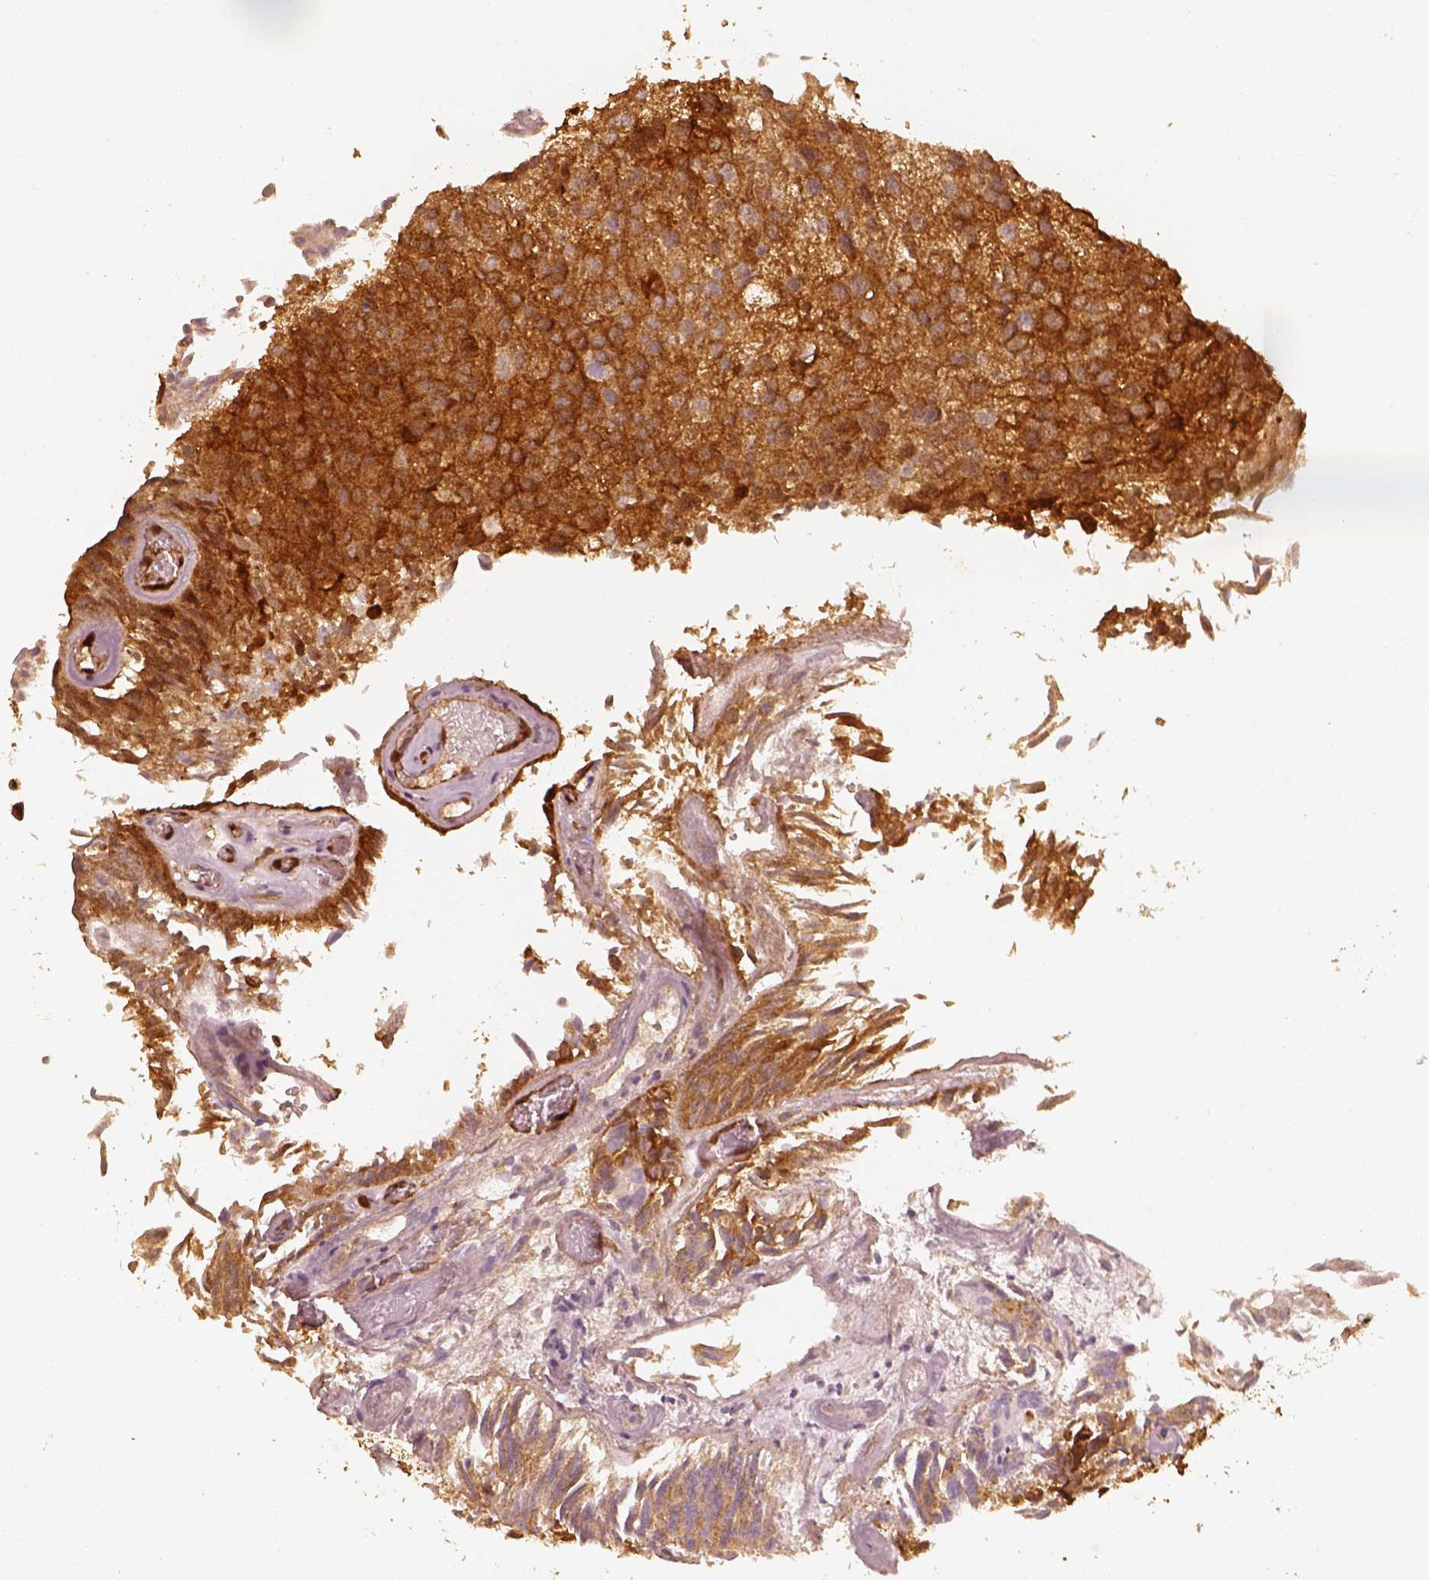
{"staining": {"intensity": "strong", "quantity": ">75%", "location": "cytoplasmic/membranous"}, "tissue": "urothelial cancer", "cell_type": "Tumor cells", "image_type": "cancer", "snomed": [{"axis": "morphology", "description": "Urothelial carcinoma, Low grade"}, {"axis": "topography", "description": "Urinary bladder"}], "caption": "Tumor cells exhibit strong cytoplasmic/membranous positivity in about >75% of cells in urothelial carcinoma (low-grade).", "gene": "FSCN1", "patient": {"sex": "female", "age": 87}}